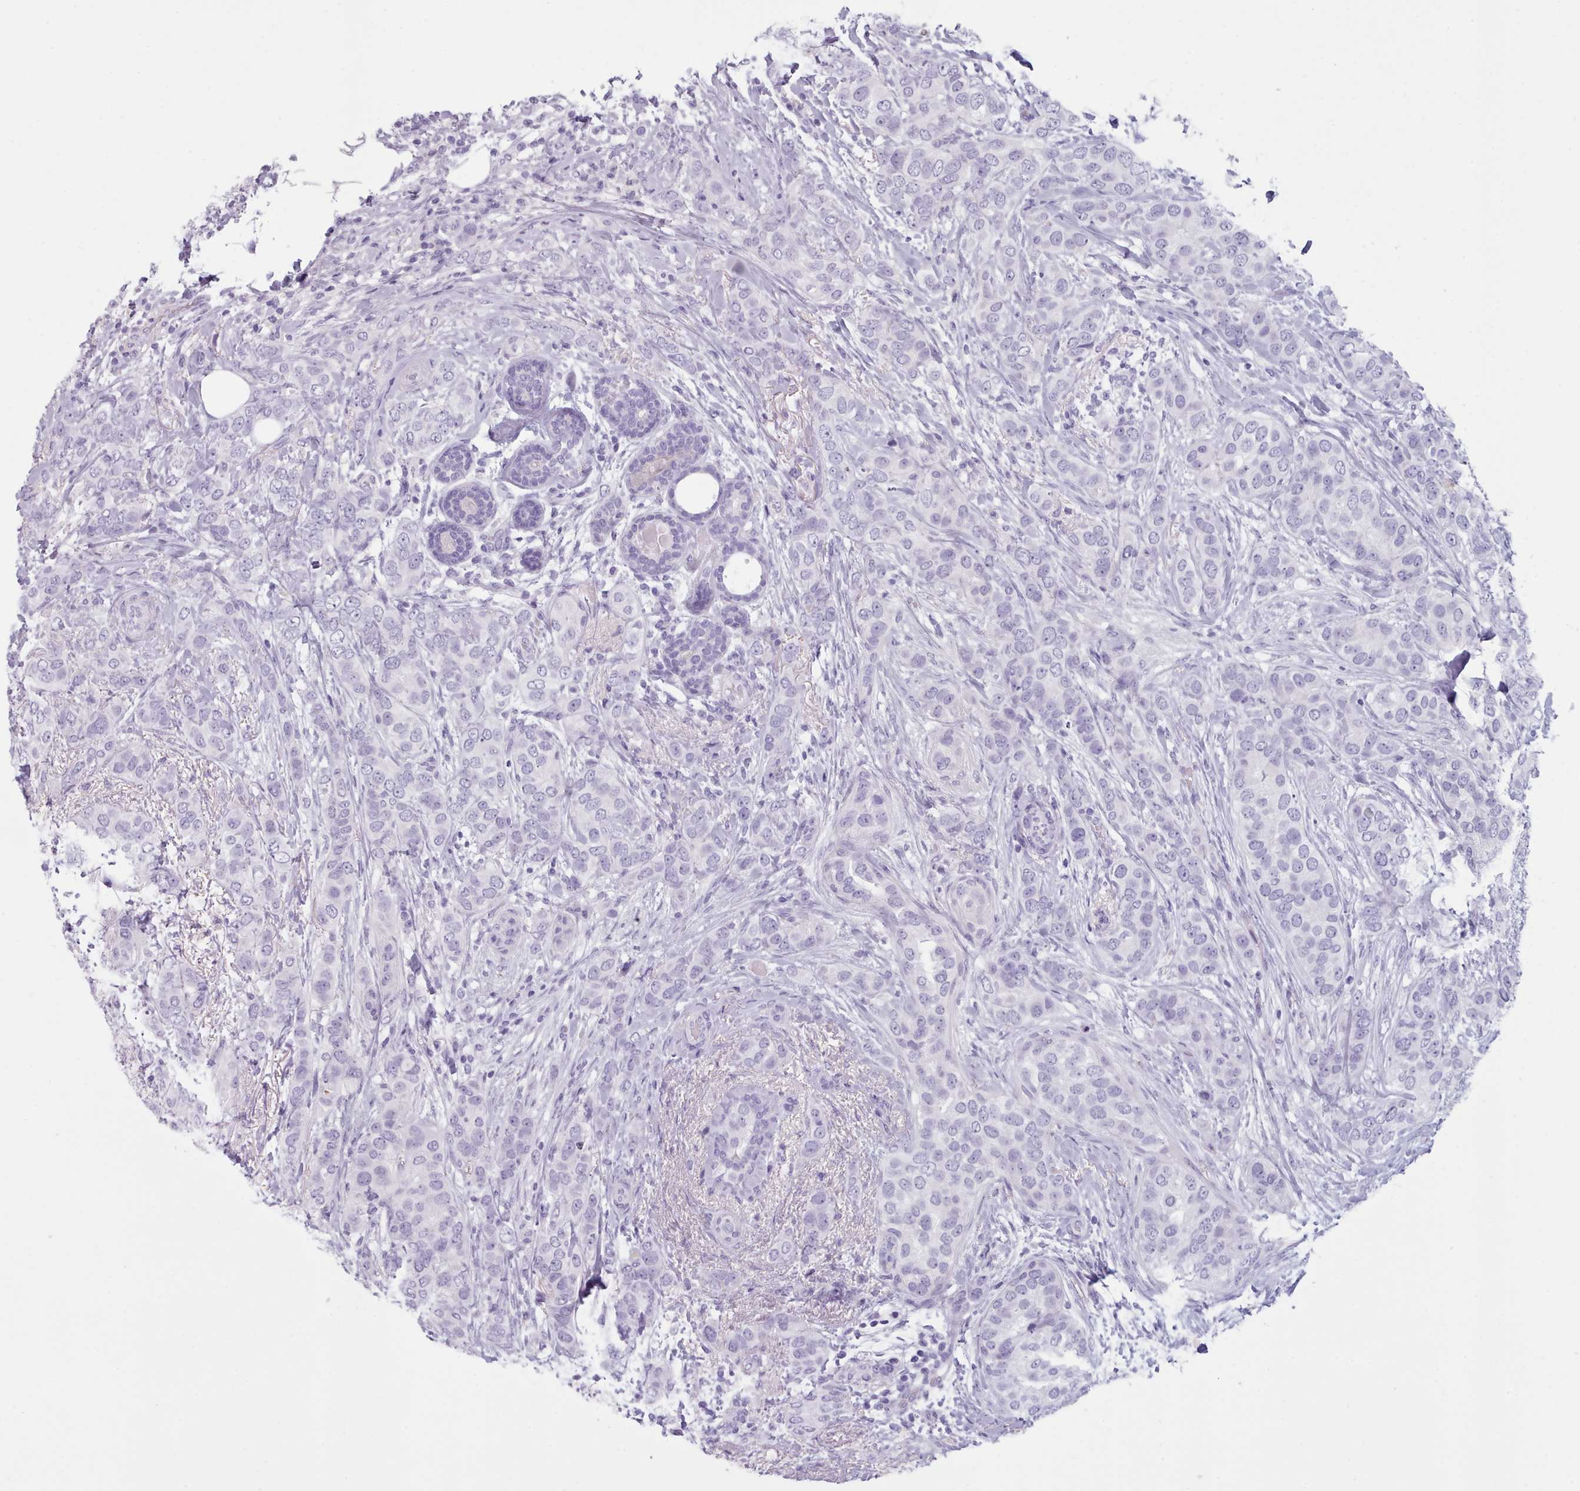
{"staining": {"intensity": "negative", "quantity": "none", "location": "none"}, "tissue": "breast cancer", "cell_type": "Tumor cells", "image_type": "cancer", "snomed": [{"axis": "morphology", "description": "Lobular carcinoma"}, {"axis": "topography", "description": "Breast"}], "caption": "A high-resolution micrograph shows immunohistochemistry (IHC) staining of breast cancer, which displays no significant positivity in tumor cells.", "gene": "ZNF43", "patient": {"sex": "female", "age": 51}}